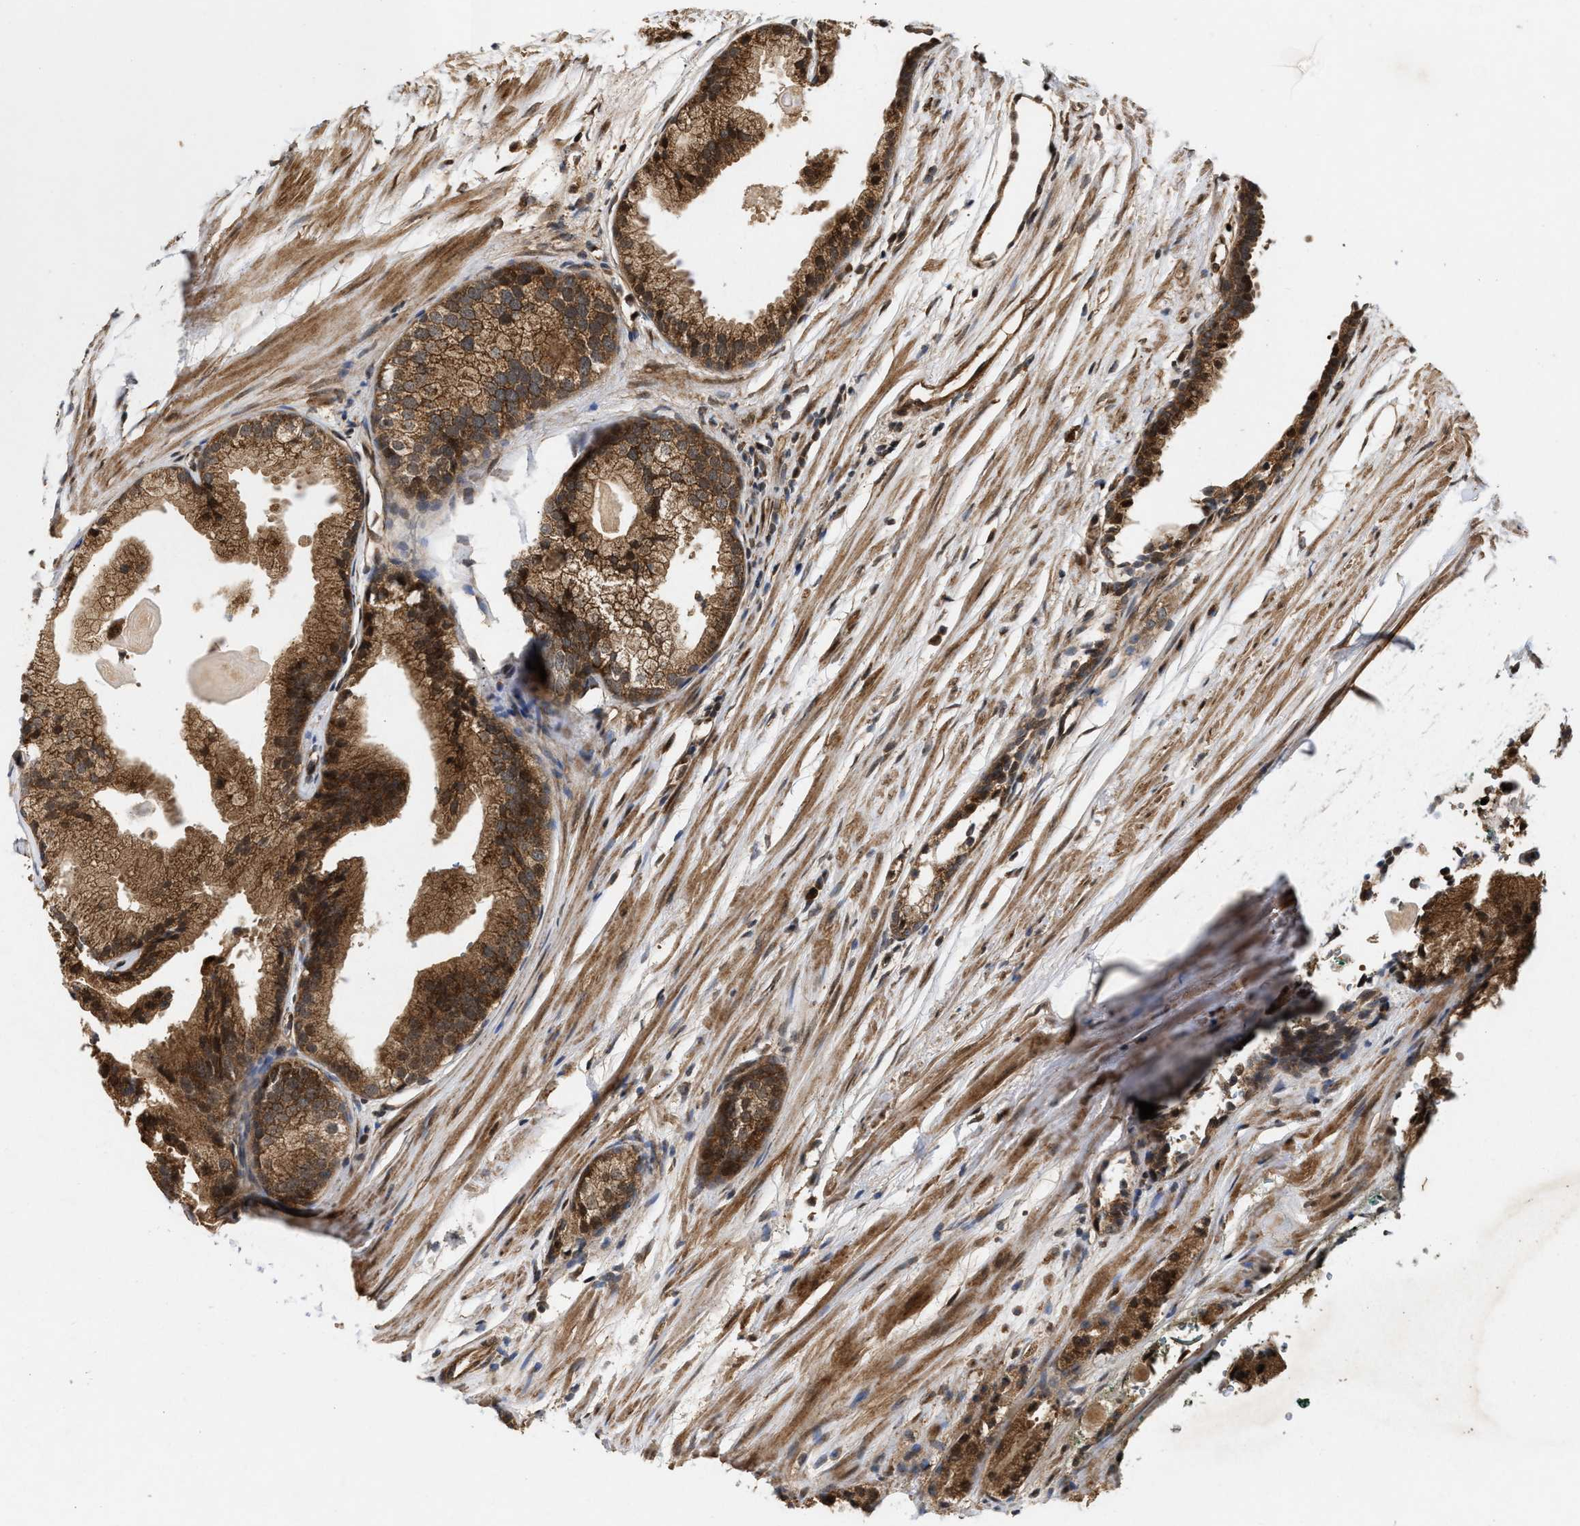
{"staining": {"intensity": "moderate", "quantity": ">75%", "location": "cytoplasmic/membranous"}, "tissue": "prostate cancer", "cell_type": "Tumor cells", "image_type": "cancer", "snomed": [{"axis": "morphology", "description": "Adenocarcinoma, Low grade"}, {"axis": "topography", "description": "Prostate"}], "caption": "This is an image of immunohistochemistry staining of prostate cancer (low-grade adenocarcinoma), which shows moderate positivity in the cytoplasmic/membranous of tumor cells.", "gene": "CFLAR", "patient": {"sex": "male", "age": 69}}